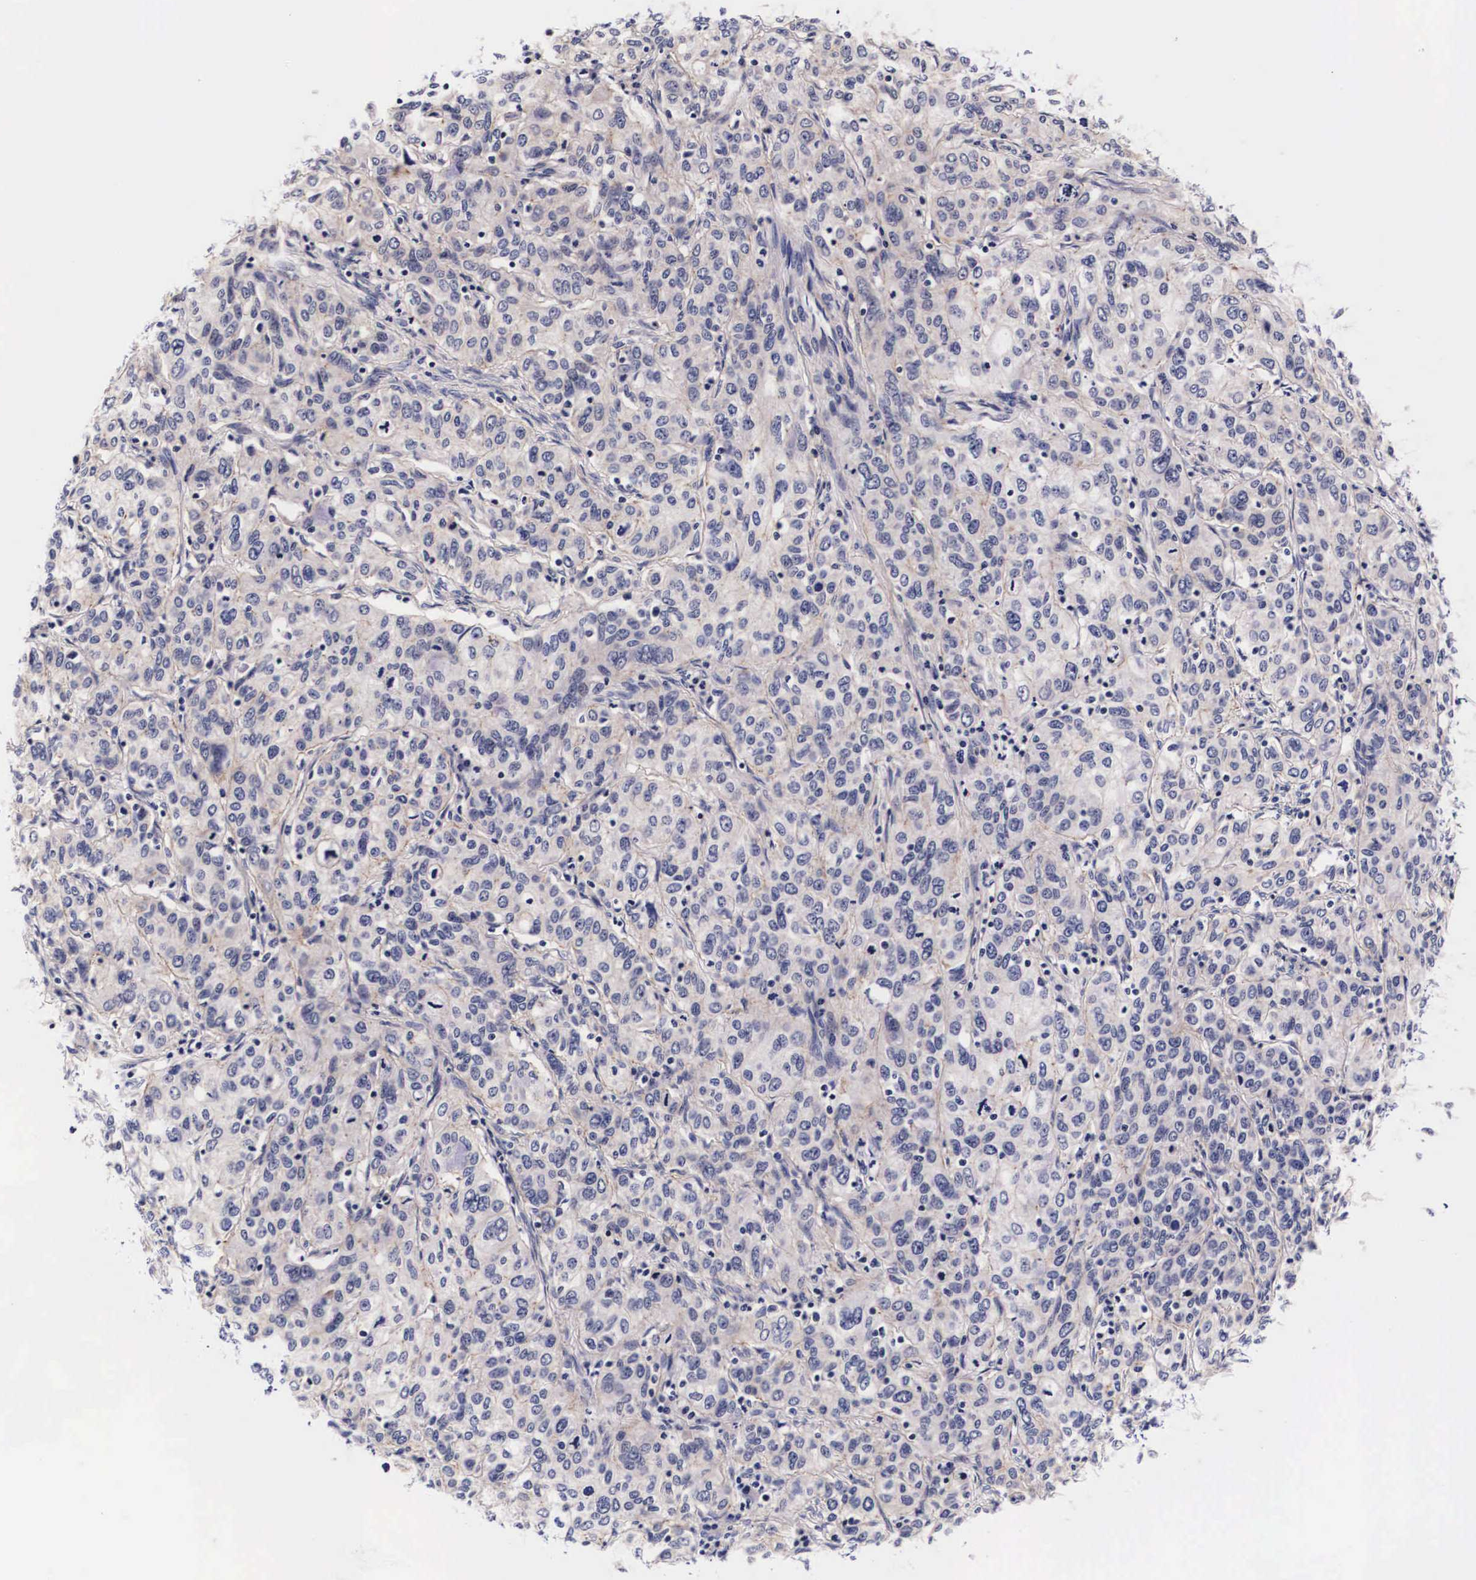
{"staining": {"intensity": "negative", "quantity": "none", "location": "none"}, "tissue": "cervical cancer", "cell_type": "Tumor cells", "image_type": "cancer", "snomed": [{"axis": "morphology", "description": "Squamous cell carcinoma, NOS"}, {"axis": "topography", "description": "Cervix"}], "caption": "There is no significant expression in tumor cells of cervical cancer.", "gene": "PHETA2", "patient": {"sex": "female", "age": 38}}